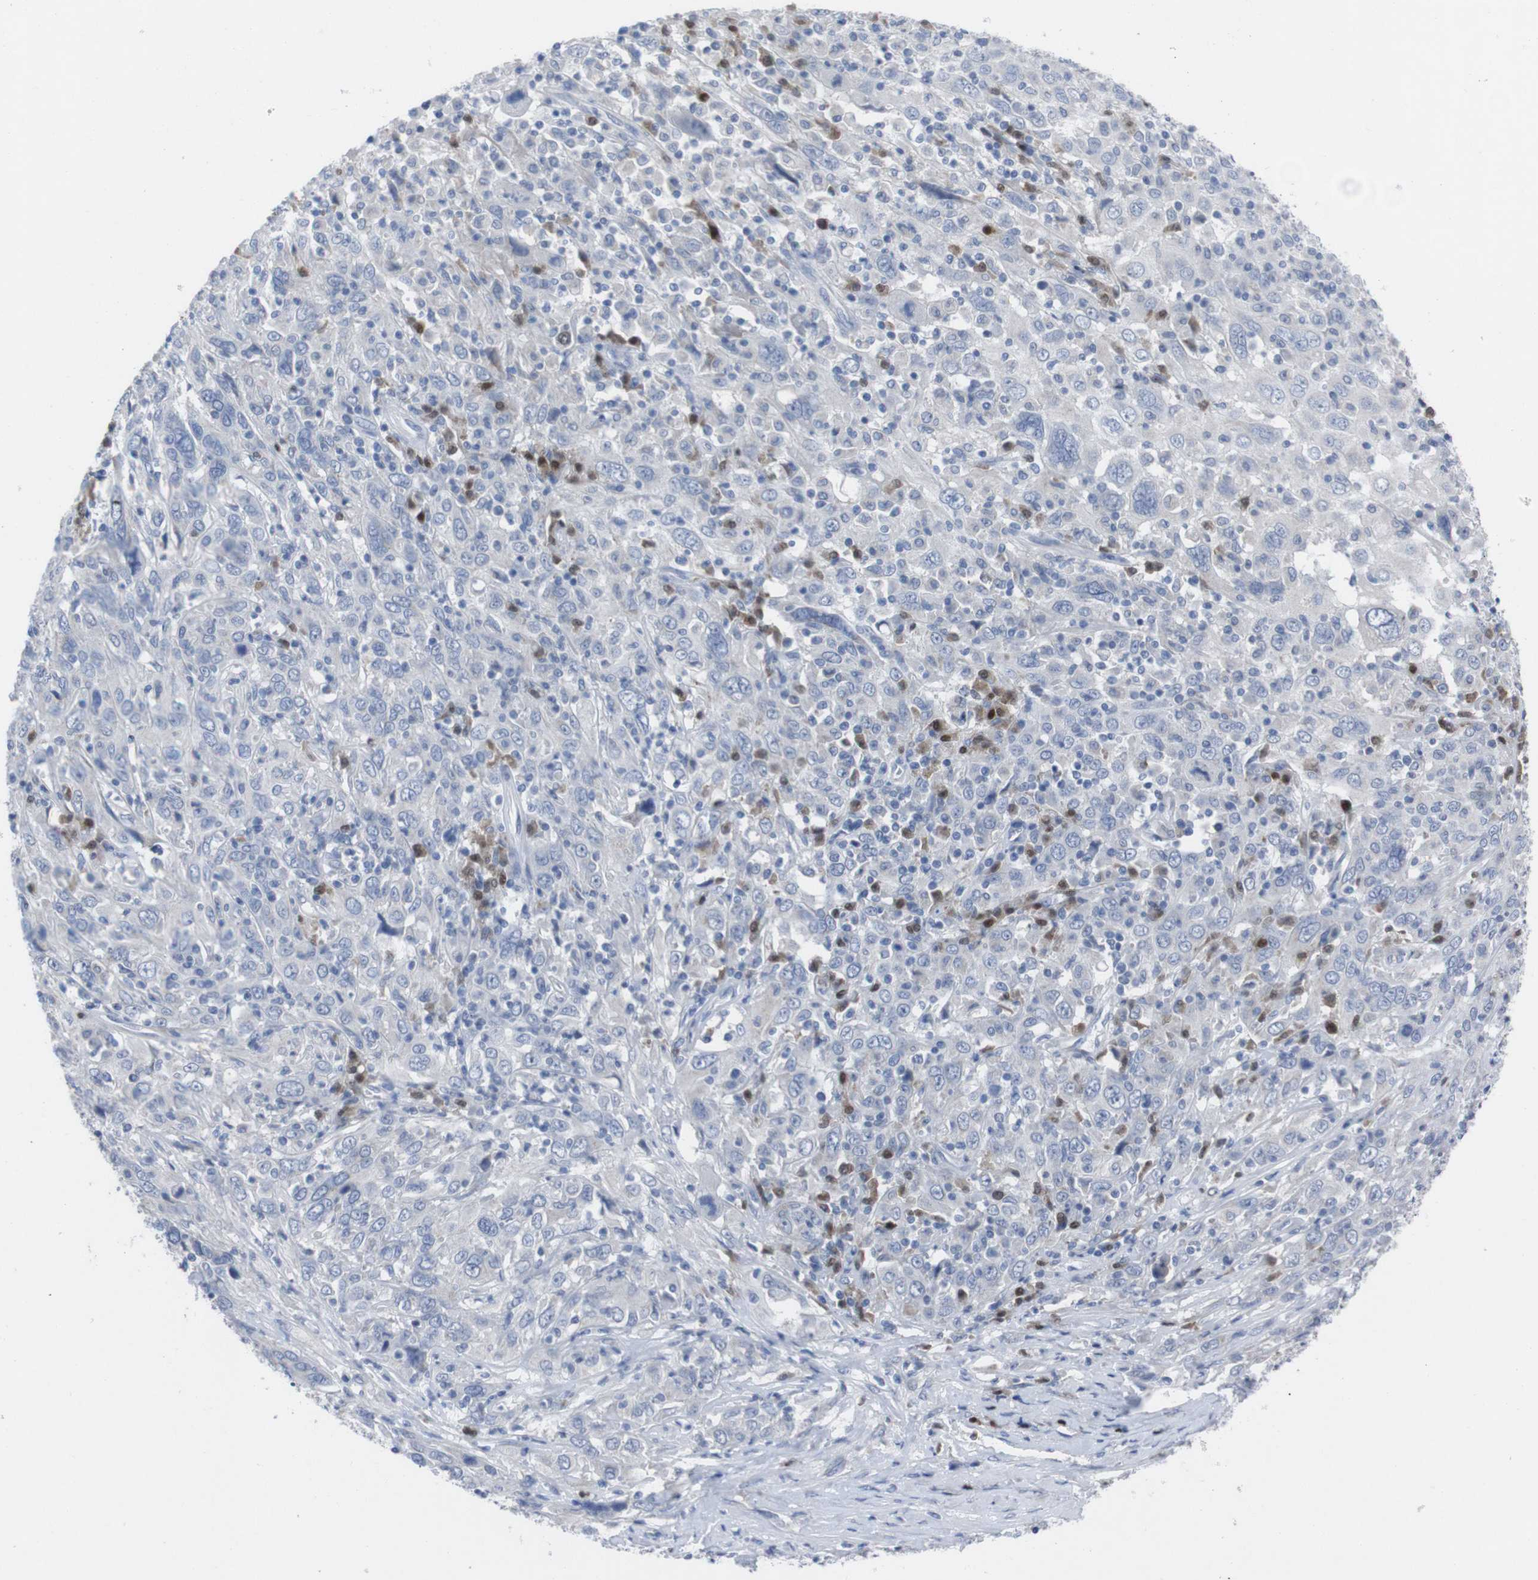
{"staining": {"intensity": "negative", "quantity": "none", "location": "none"}, "tissue": "cervical cancer", "cell_type": "Tumor cells", "image_type": "cancer", "snomed": [{"axis": "morphology", "description": "Squamous cell carcinoma, NOS"}, {"axis": "topography", "description": "Cervix"}], "caption": "Immunohistochemistry of cervical squamous cell carcinoma exhibits no staining in tumor cells.", "gene": "IRF4", "patient": {"sex": "female", "age": 46}}